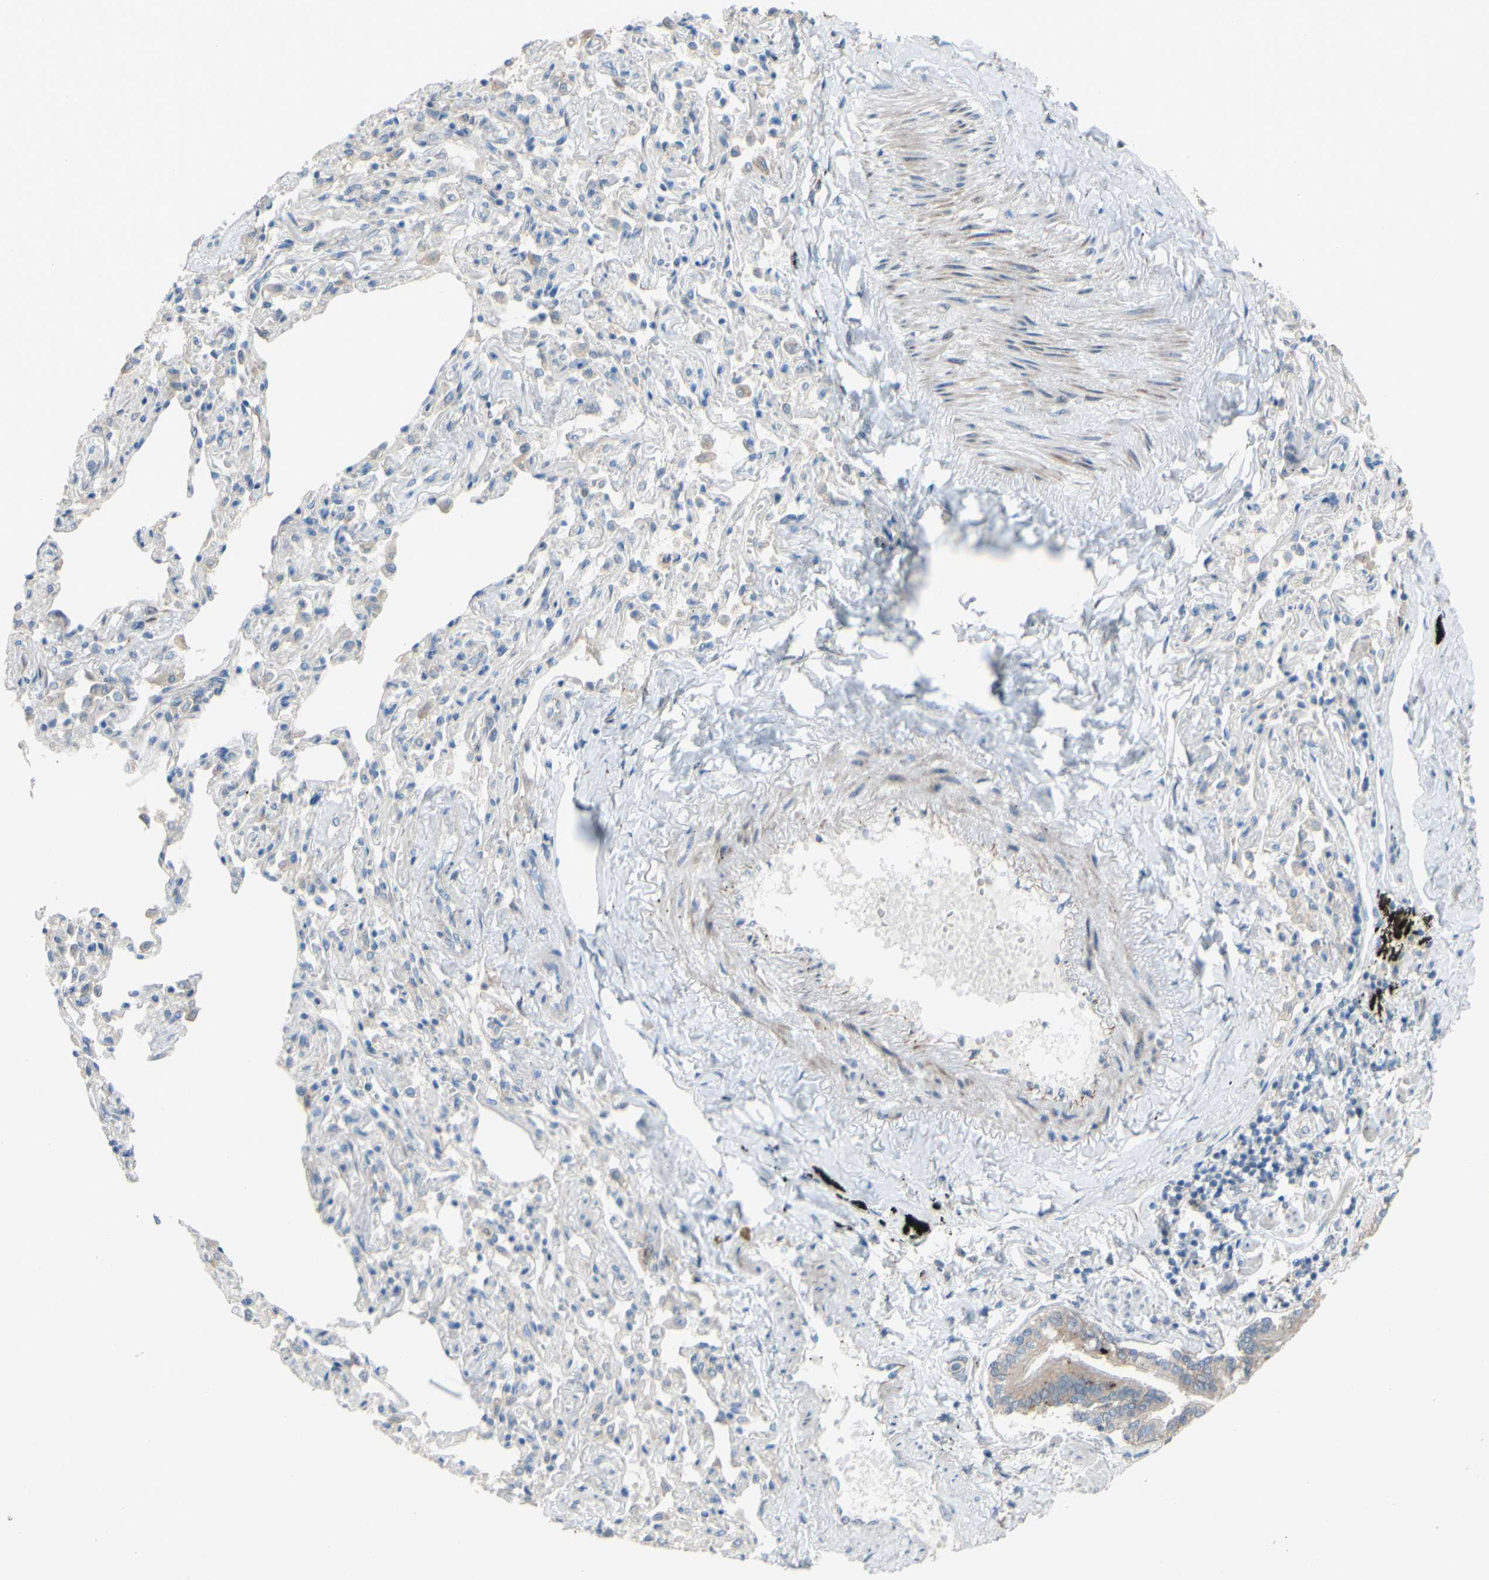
{"staining": {"intensity": "moderate", "quantity": ">75%", "location": "cytoplasmic/membranous"}, "tissue": "bronchus", "cell_type": "Respiratory epithelial cells", "image_type": "normal", "snomed": [{"axis": "morphology", "description": "Normal tissue, NOS"}, {"axis": "topography", "description": "Bronchus"}, {"axis": "topography", "description": "Lung"}], "caption": "A brown stain shows moderate cytoplasmic/membranous positivity of a protein in respiratory epithelial cells of normal bronchus.", "gene": "CDCP1", "patient": {"sex": "male", "age": 64}}